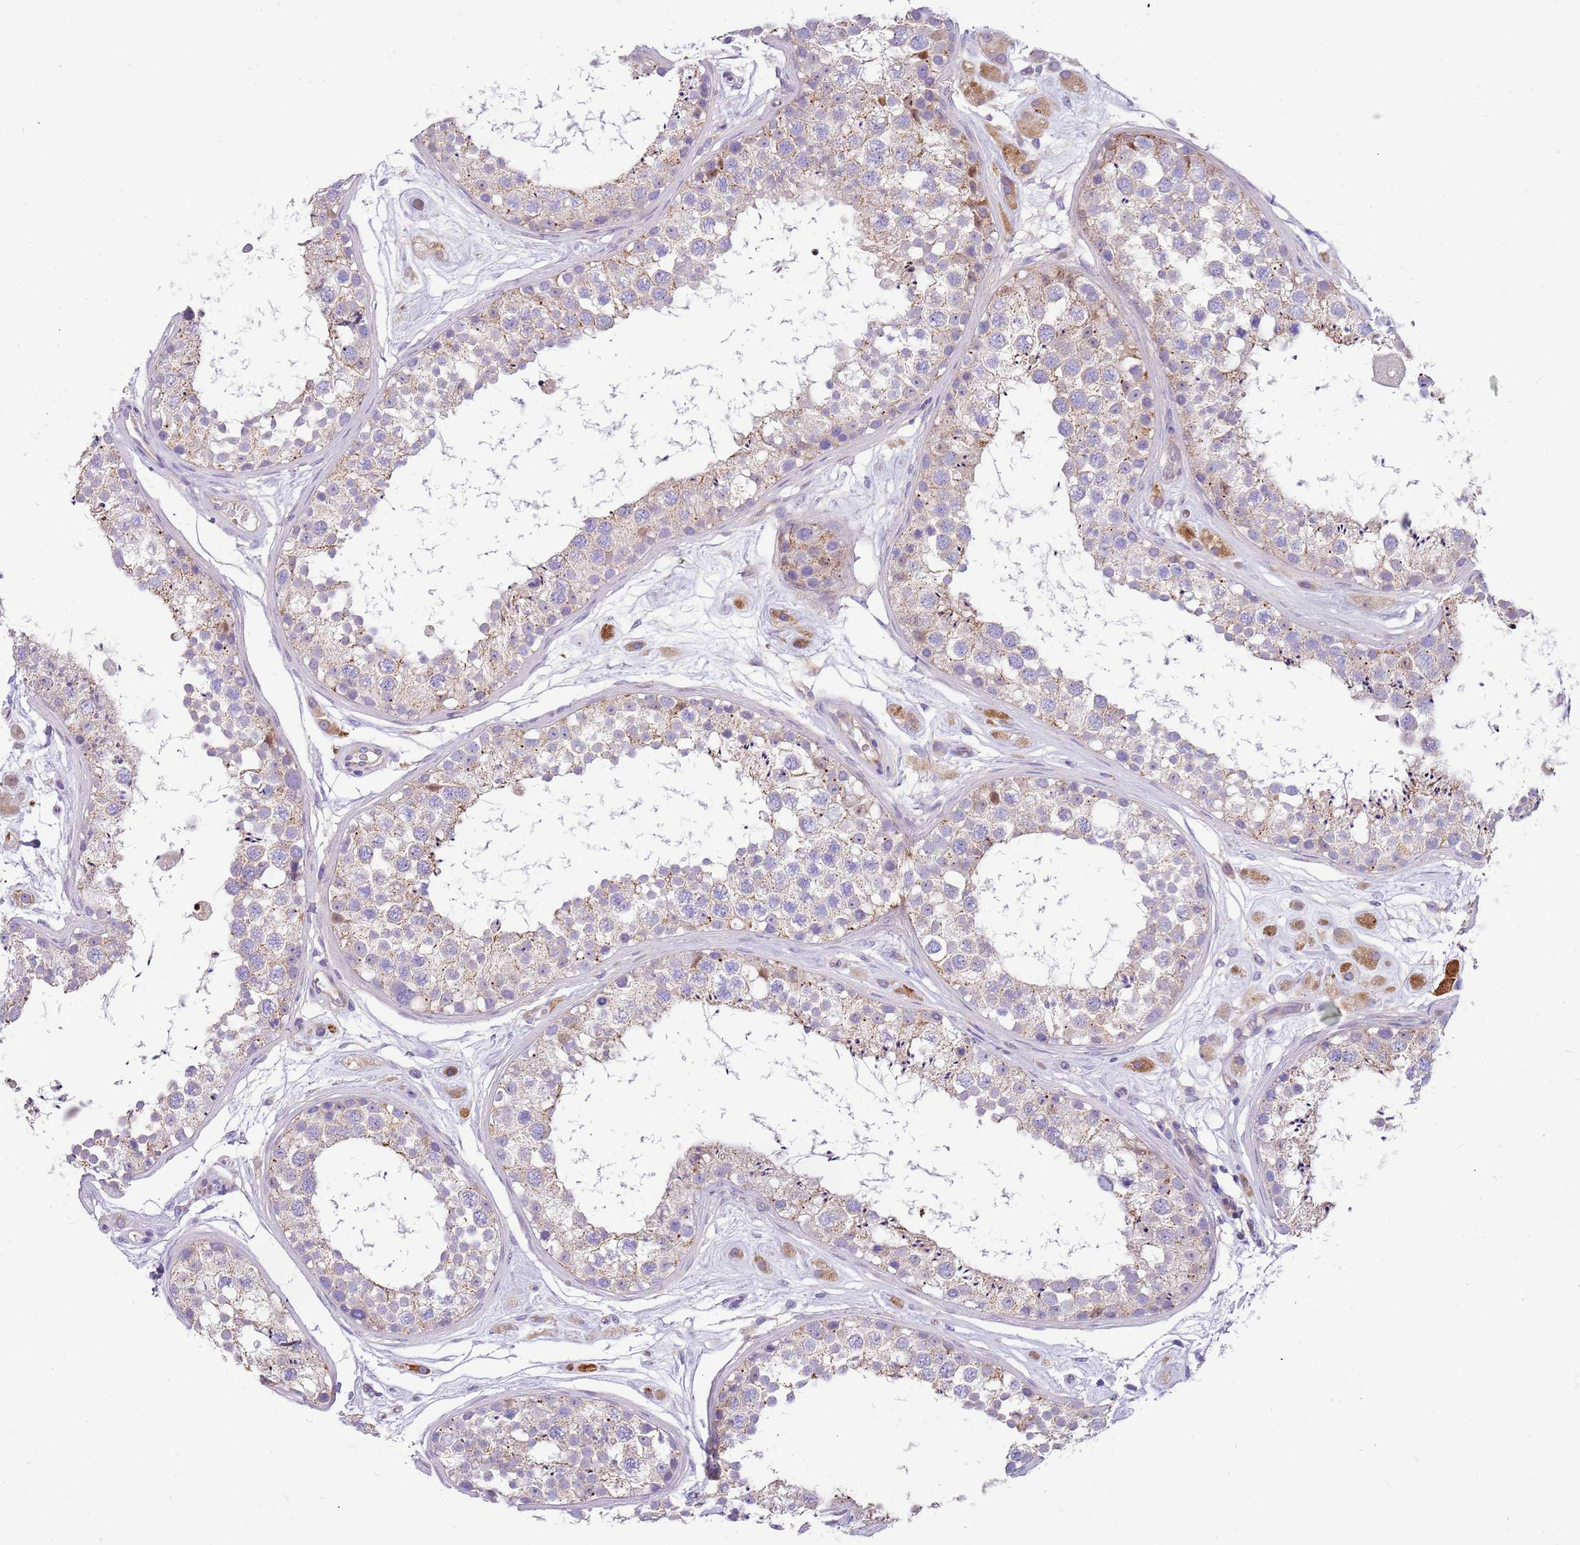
{"staining": {"intensity": "weak", "quantity": "<25%", "location": "cytoplasmic/membranous"}, "tissue": "testis", "cell_type": "Cells in seminiferous ducts", "image_type": "normal", "snomed": [{"axis": "morphology", "description": "Normal tissue, NOS"}, {"axis": "topography", "description": "Testis"}], "caption": "Immunohistochemical staining of unremarkable testis exhibits no significant expression in cells in seminiferous ducts. (IHC, brightfield microscopy, high magnification).", "gene": "SERINC3", "patient": {"sex": "male", "age": 25}}